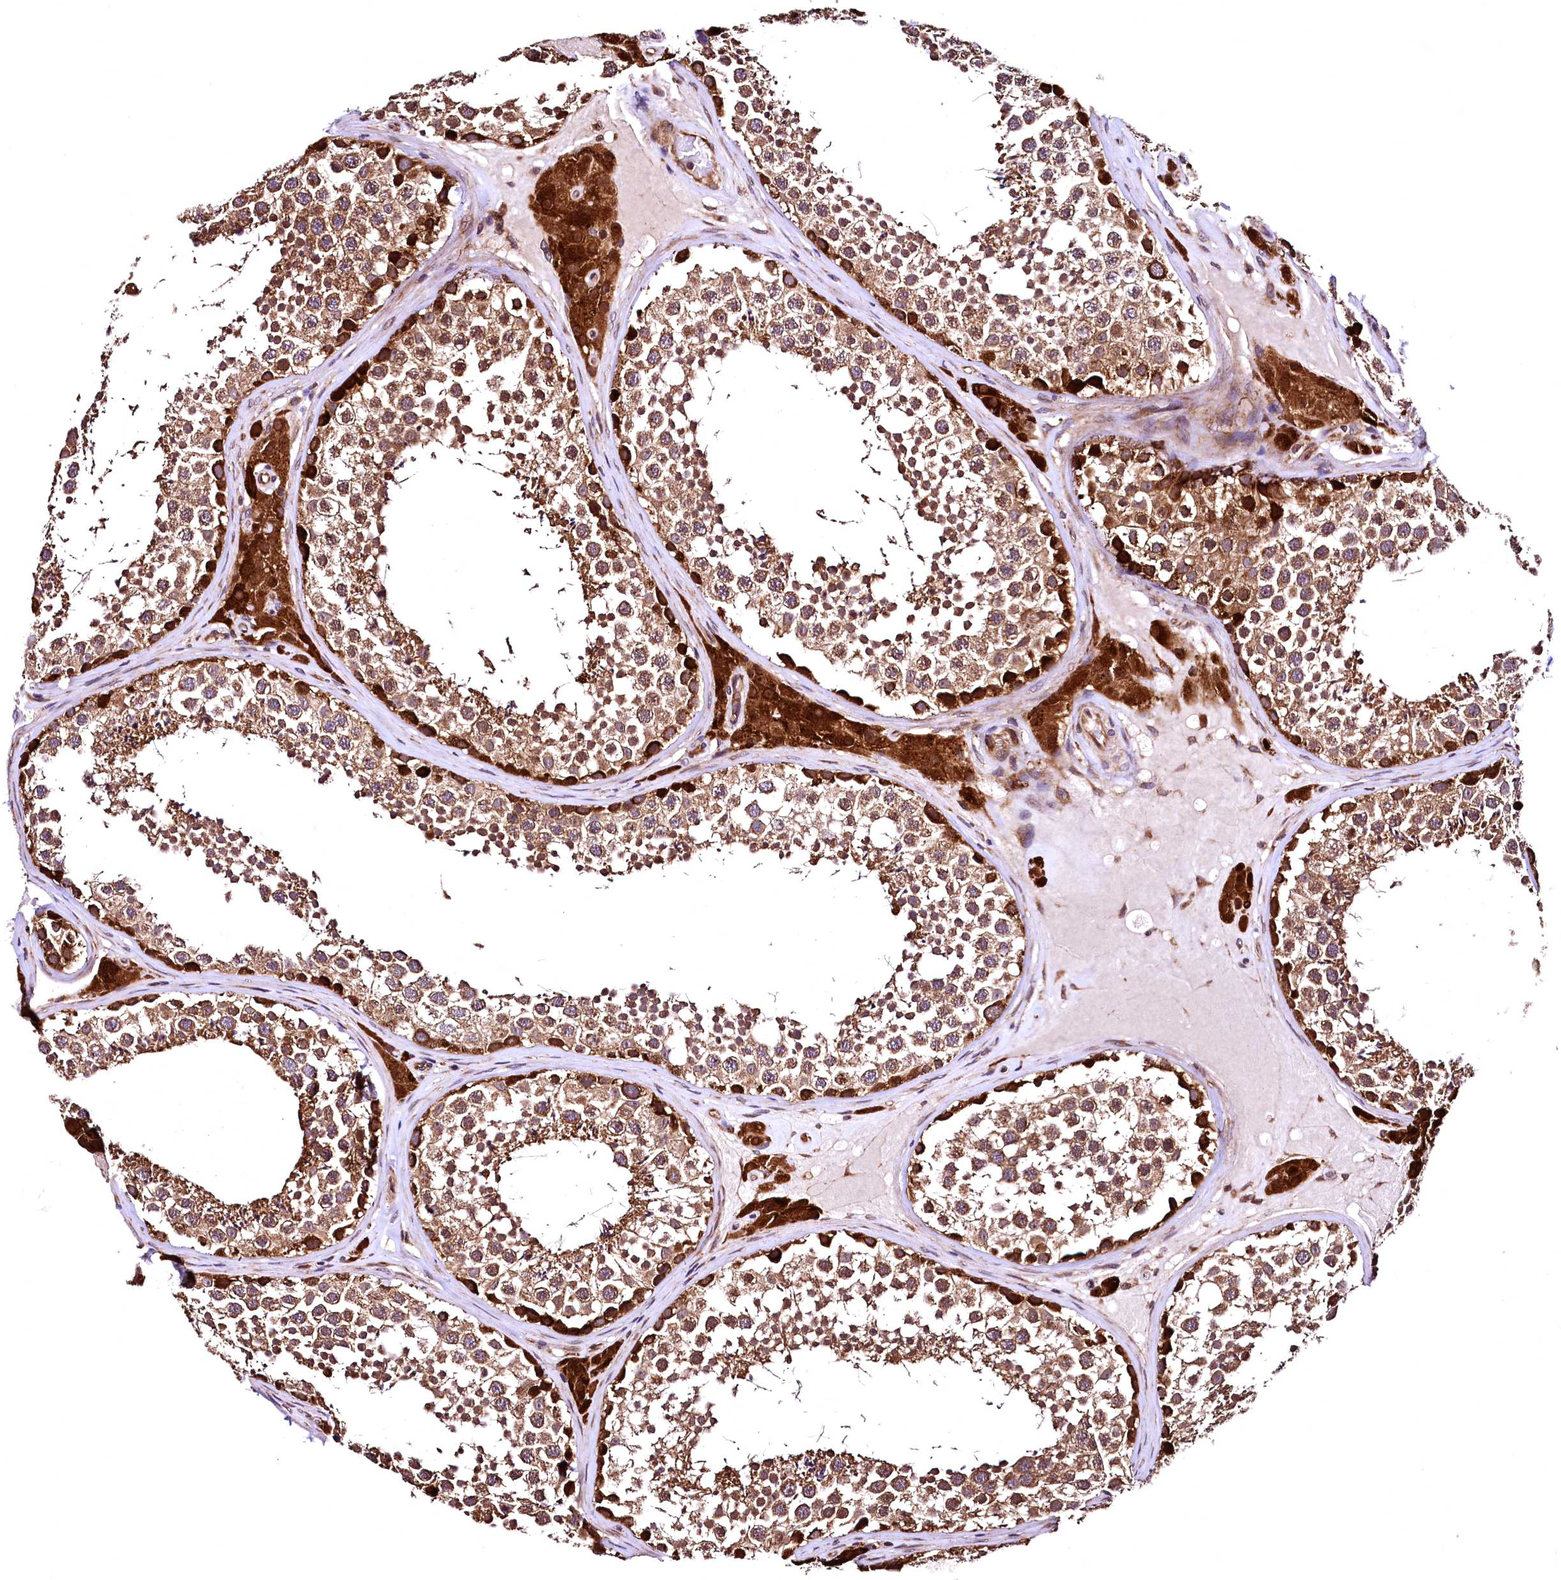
{"staining": {"intensity": "strong", "quantity": ">75%", "location": "cytoplasmic/membranous"}, "tissue": "testis", "cell_type": "Cells in seminiferous ducts", "image_type": "normal", "snomed": [{"axis": "morphology", "description": "Normal tissue, NOS"}, {"axis": "topography", "description": "Testis"}], "caption": "Immunohistochemistry (IHC) (DAB) staining of unremarkable human testis demonstrates strong cytoplasmic/membranous protein expression in about >75% of cells in seminiferous ducts.", "gene": "LRSAM1", "patient": {"sex": "male", "age": 46}}